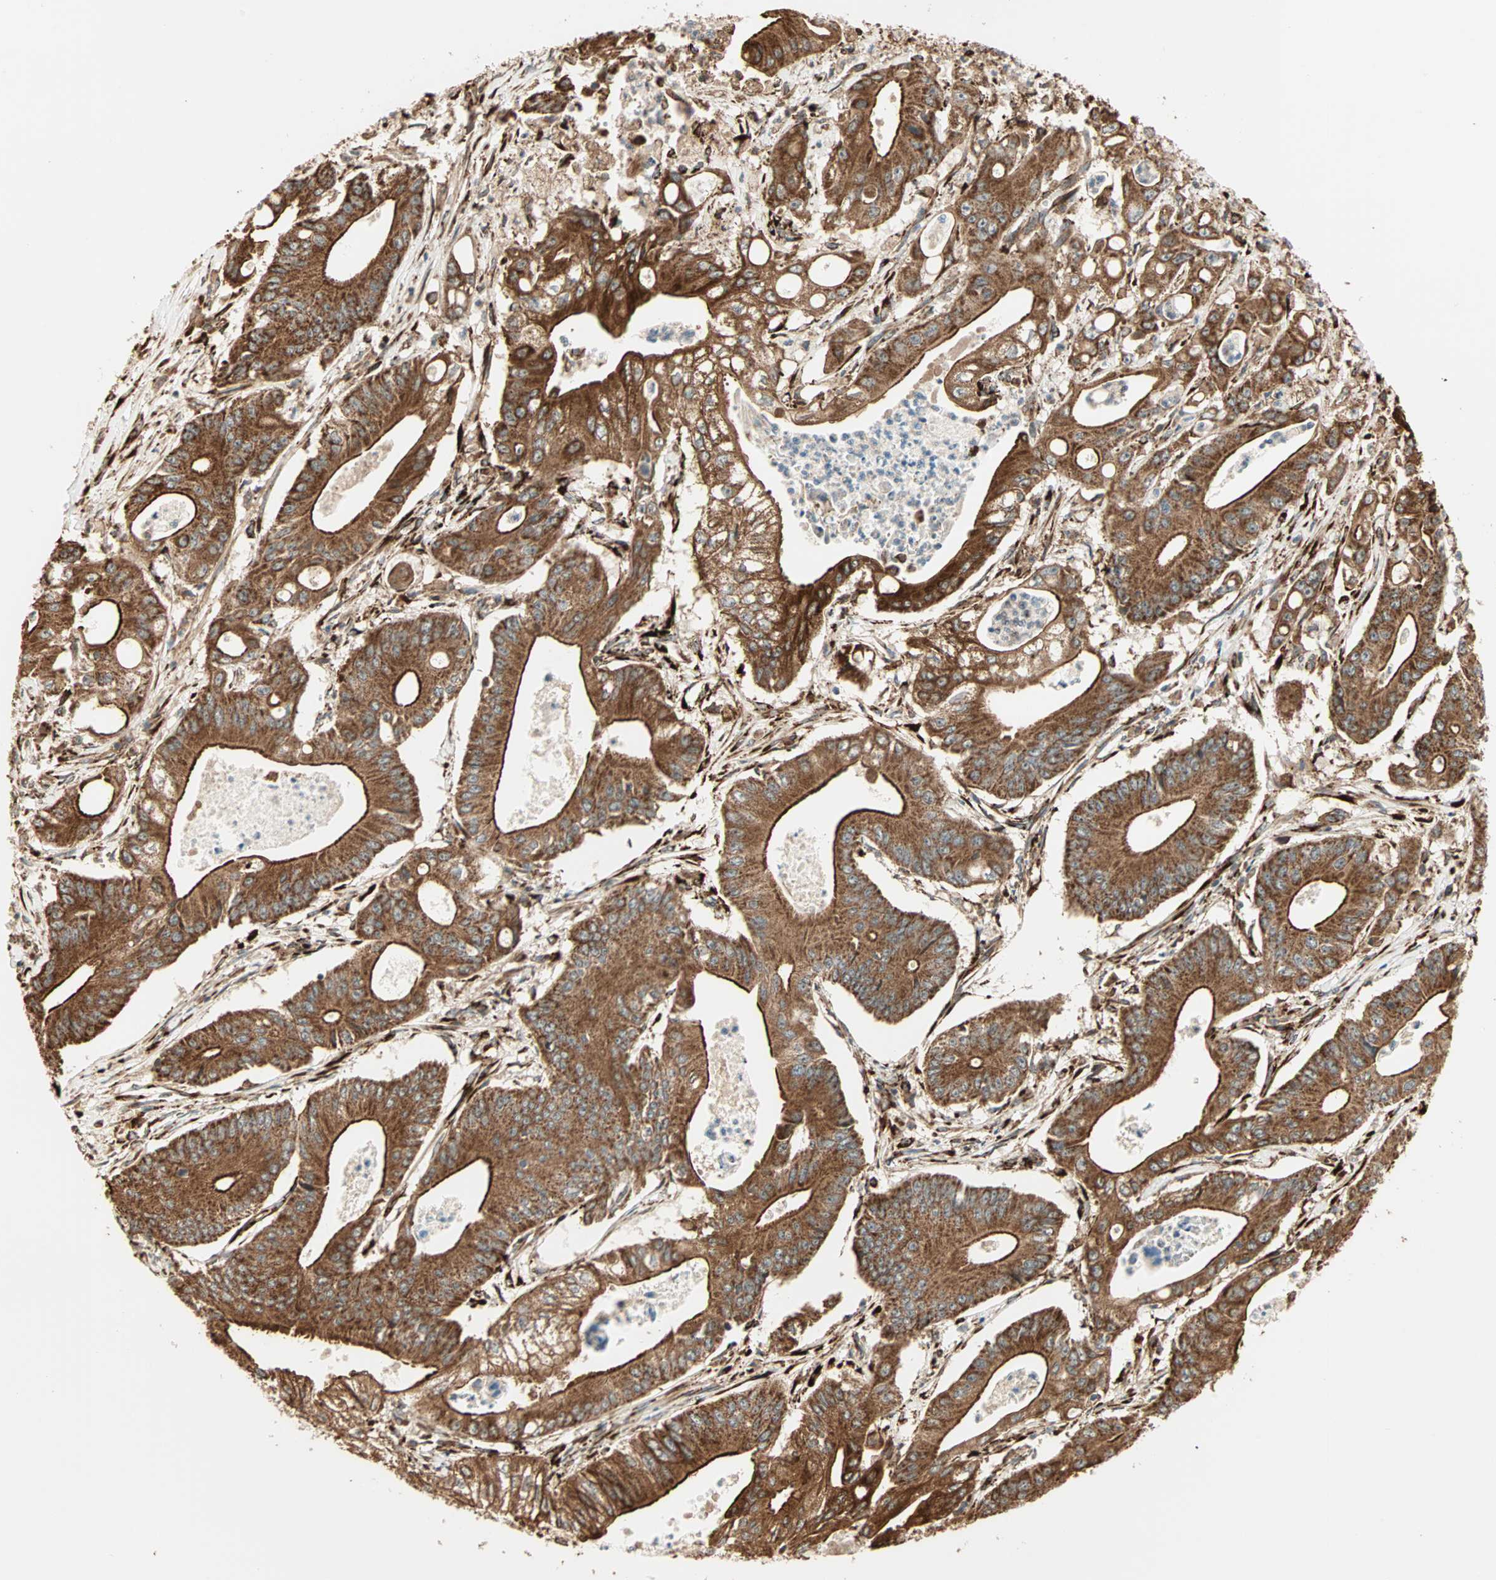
{"staining": {"intensity": "strong", "quantity": ">75%", "location": "cytoplasmic/membranous"}, "tissue": "pancreatic cancer", "cell_type": "Tumor cells", "image_type": "cancer", "snomed": [{"axis": "morphology", "description": "Normal tissue, NOS"}, {"axis": "topography", "description": "Lymph node"}], "caption": "Brown immunohistochemical staining in human pancreatic cancer reveals strong cytoplasmic/membranous expression in approximately >75% of tumor cells.", "gene": "P4HA1", "patient": {"sex": "male", "age": 62}}